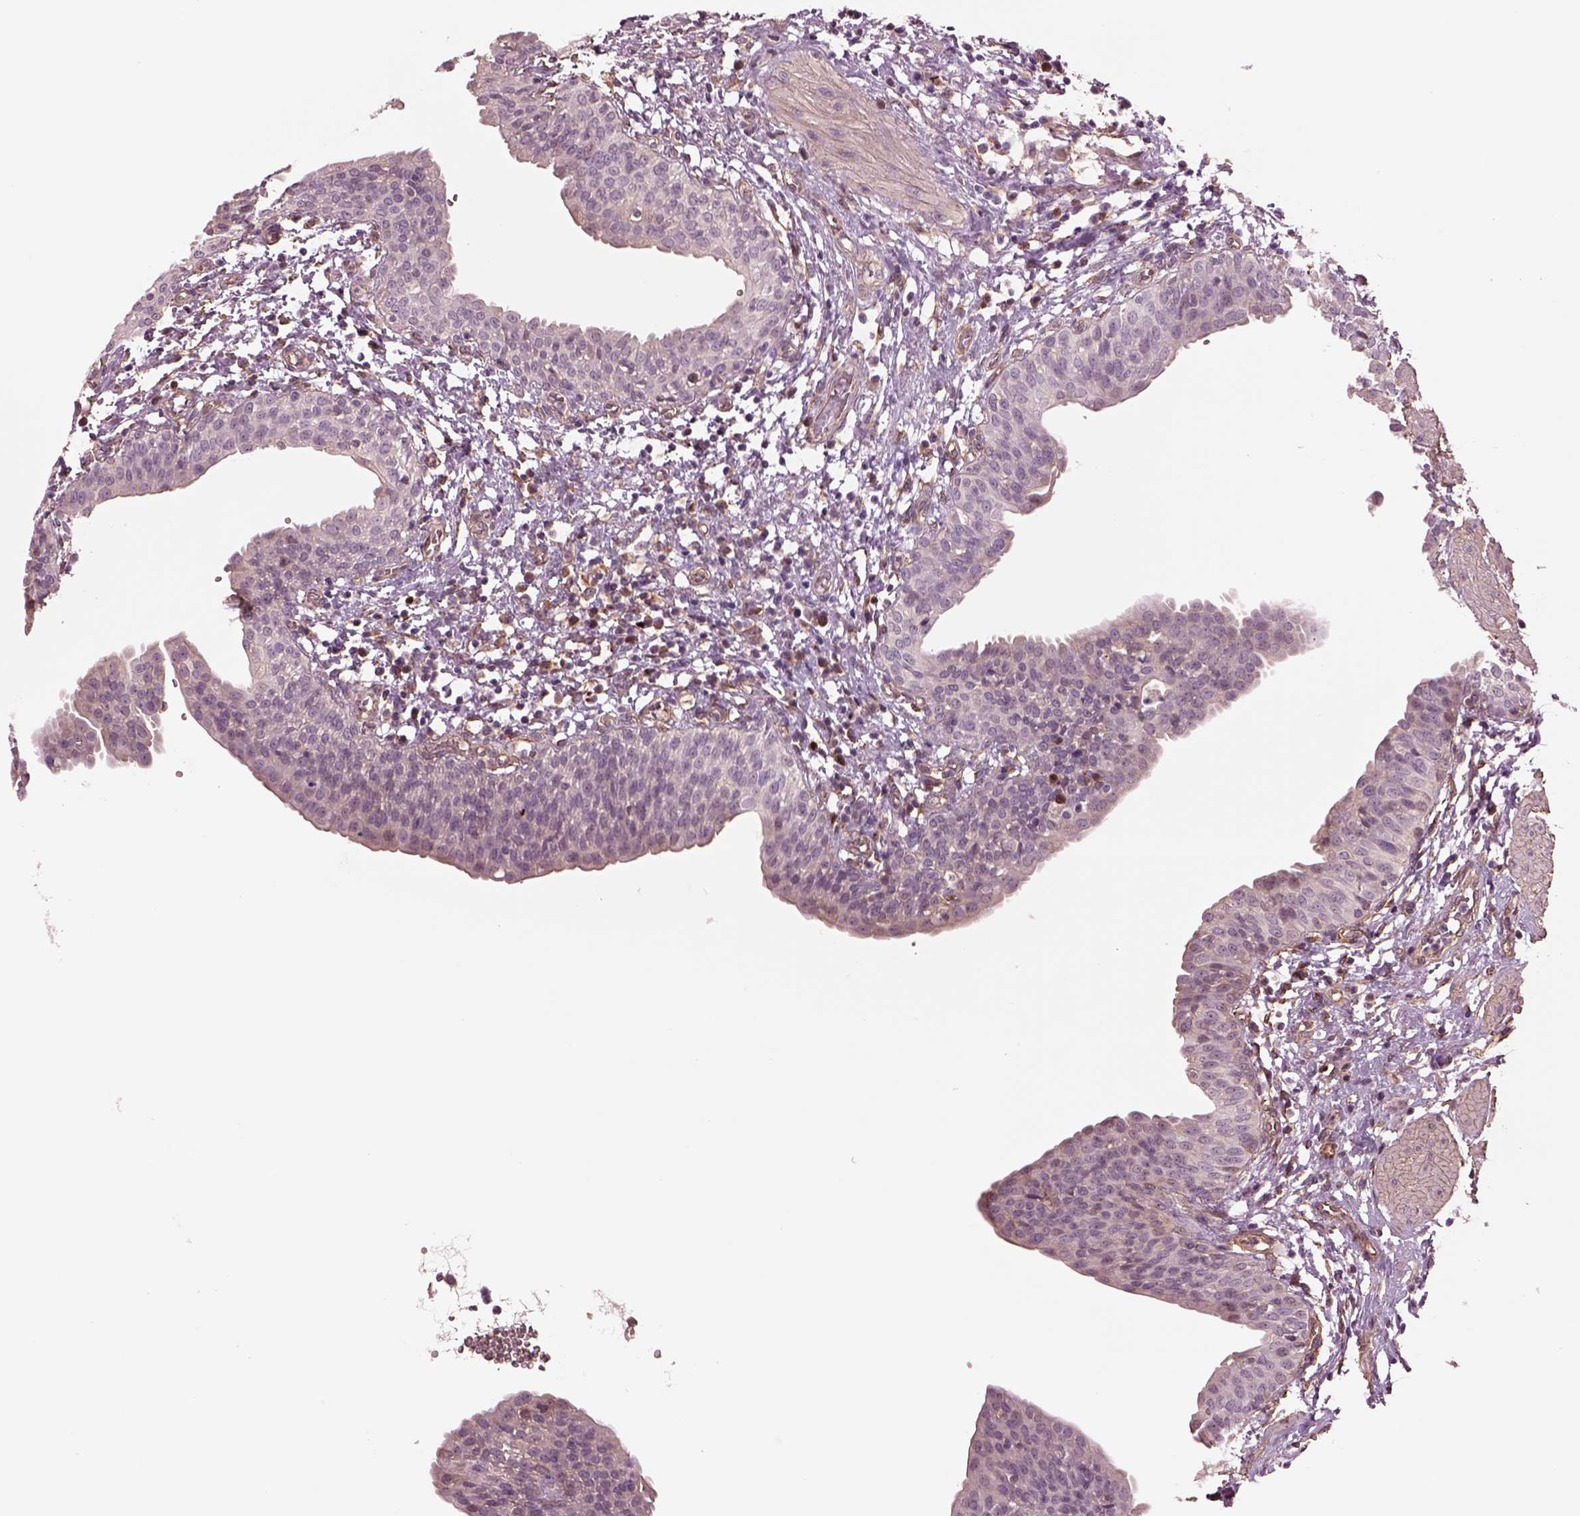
{"staining": {"intensity": "negative", "quantity": "none", "location": "none"}, "tissue": "urinary bladder", "cell_type": "Urothelial cells", "image_type": "normal", "snomed": [{"axis": "morphology", "description": "Normal tissue, NOS"}, {"axis": "topography", "description": "Urinary bladder"}], "caption": "The micrograph displays no significant staining in urothelial cells of urinary bladder. (Brightfield microscopy of DAB (3,3'-diaminobenzidine) immunohistochemistry (IHC) at high magnification).", "gene": "HTR1B", "patient": {"sex": "male", "age": 55}}